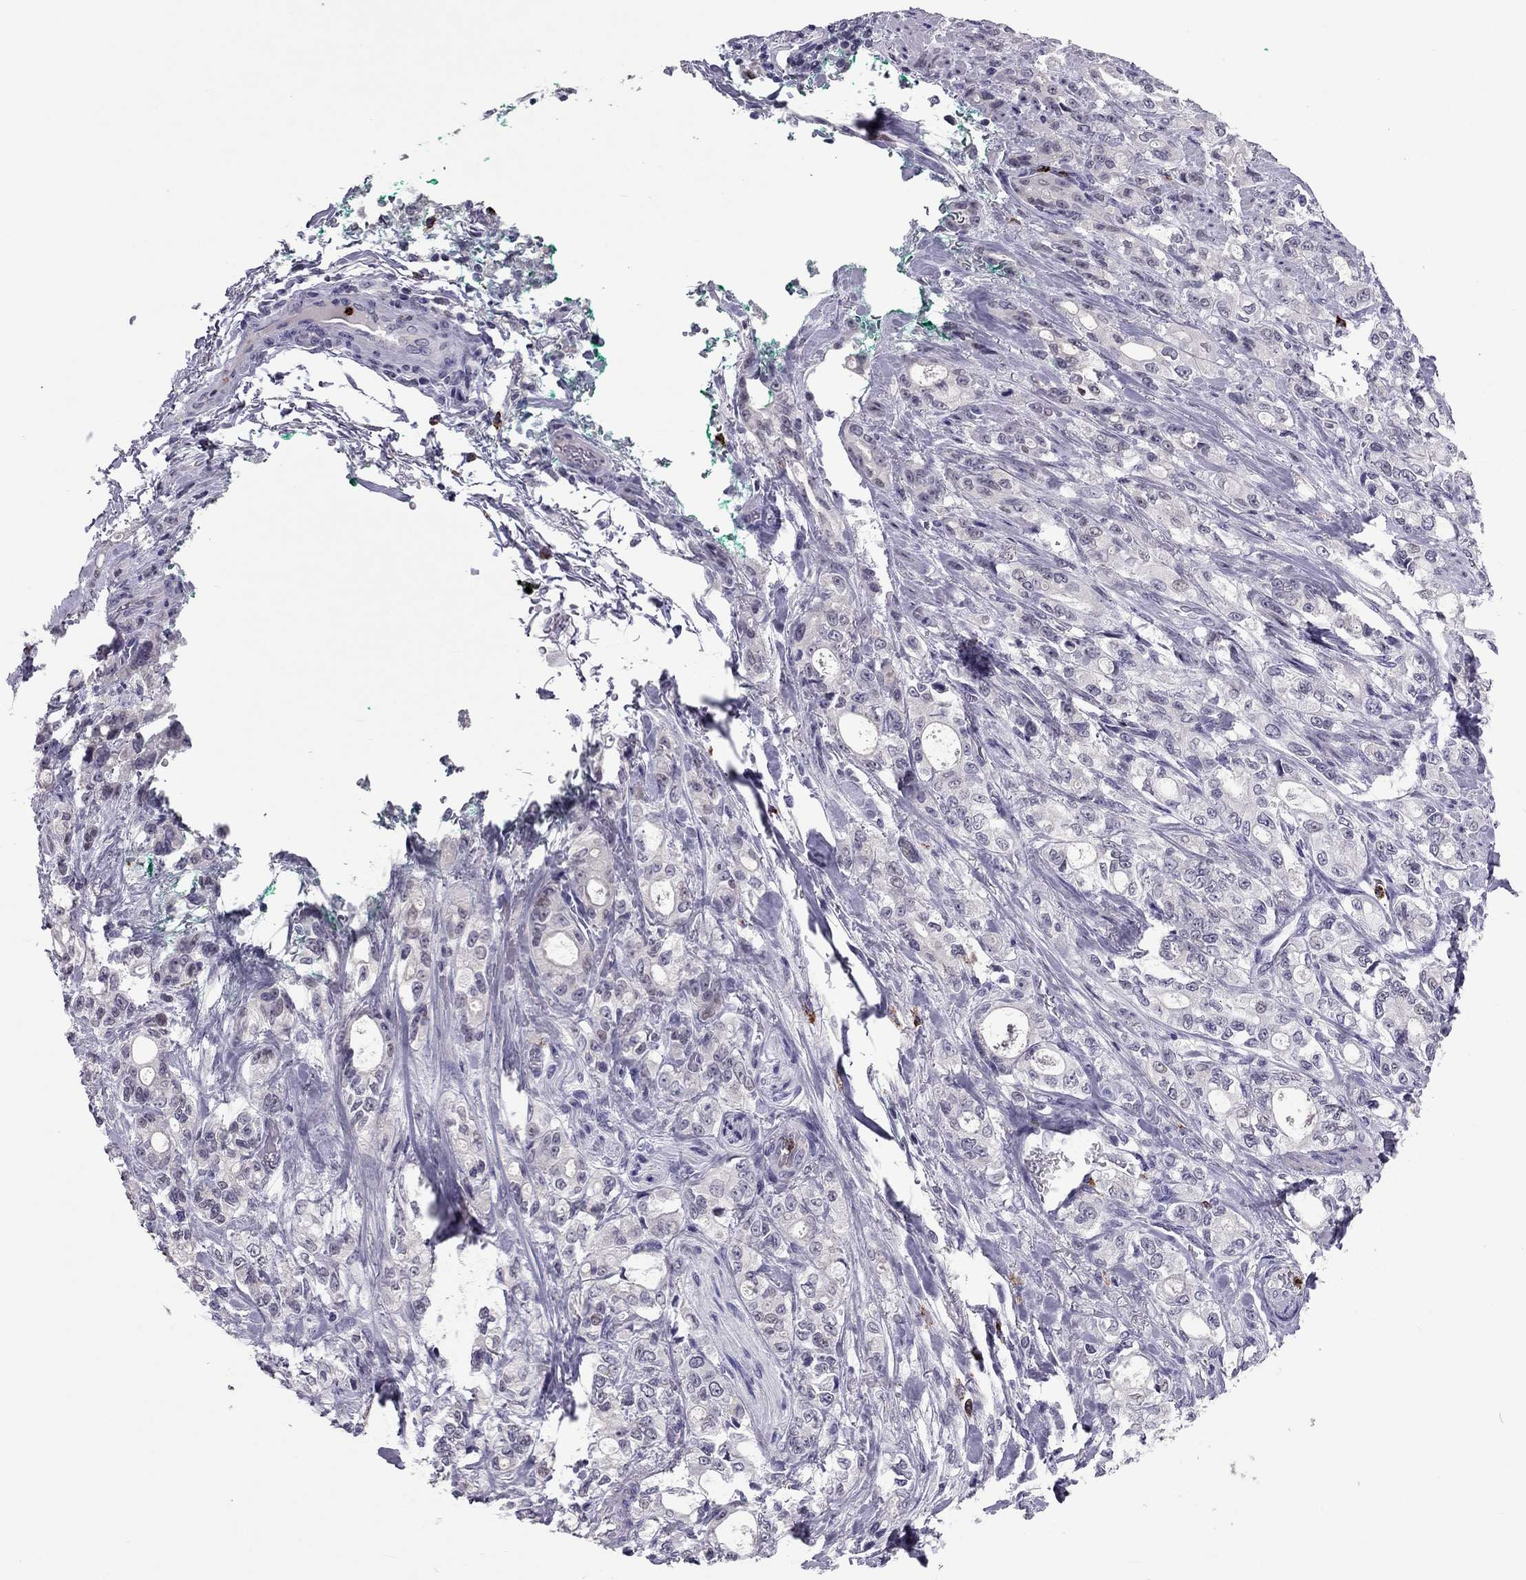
{"staining": {"intensity": "negative", "quantity": "none", "location": "none"}, "tissue": "stomach cancer", "cell_type": "Tumor cells", "image_type": "cancer", "snomed": [{"axis": "morphology", "description": "Adenocarcinoma, NOS"}, {"axis": "topography", "description": "Stomach"}], "caption": "Immunohistochemistry (IHC) image of human stomach adenocarcinoma stained for a protein (brown), which shows no staining in tumor cells.", "gene": "CCL27", "patient": {"sex": "male", "age": 63}}